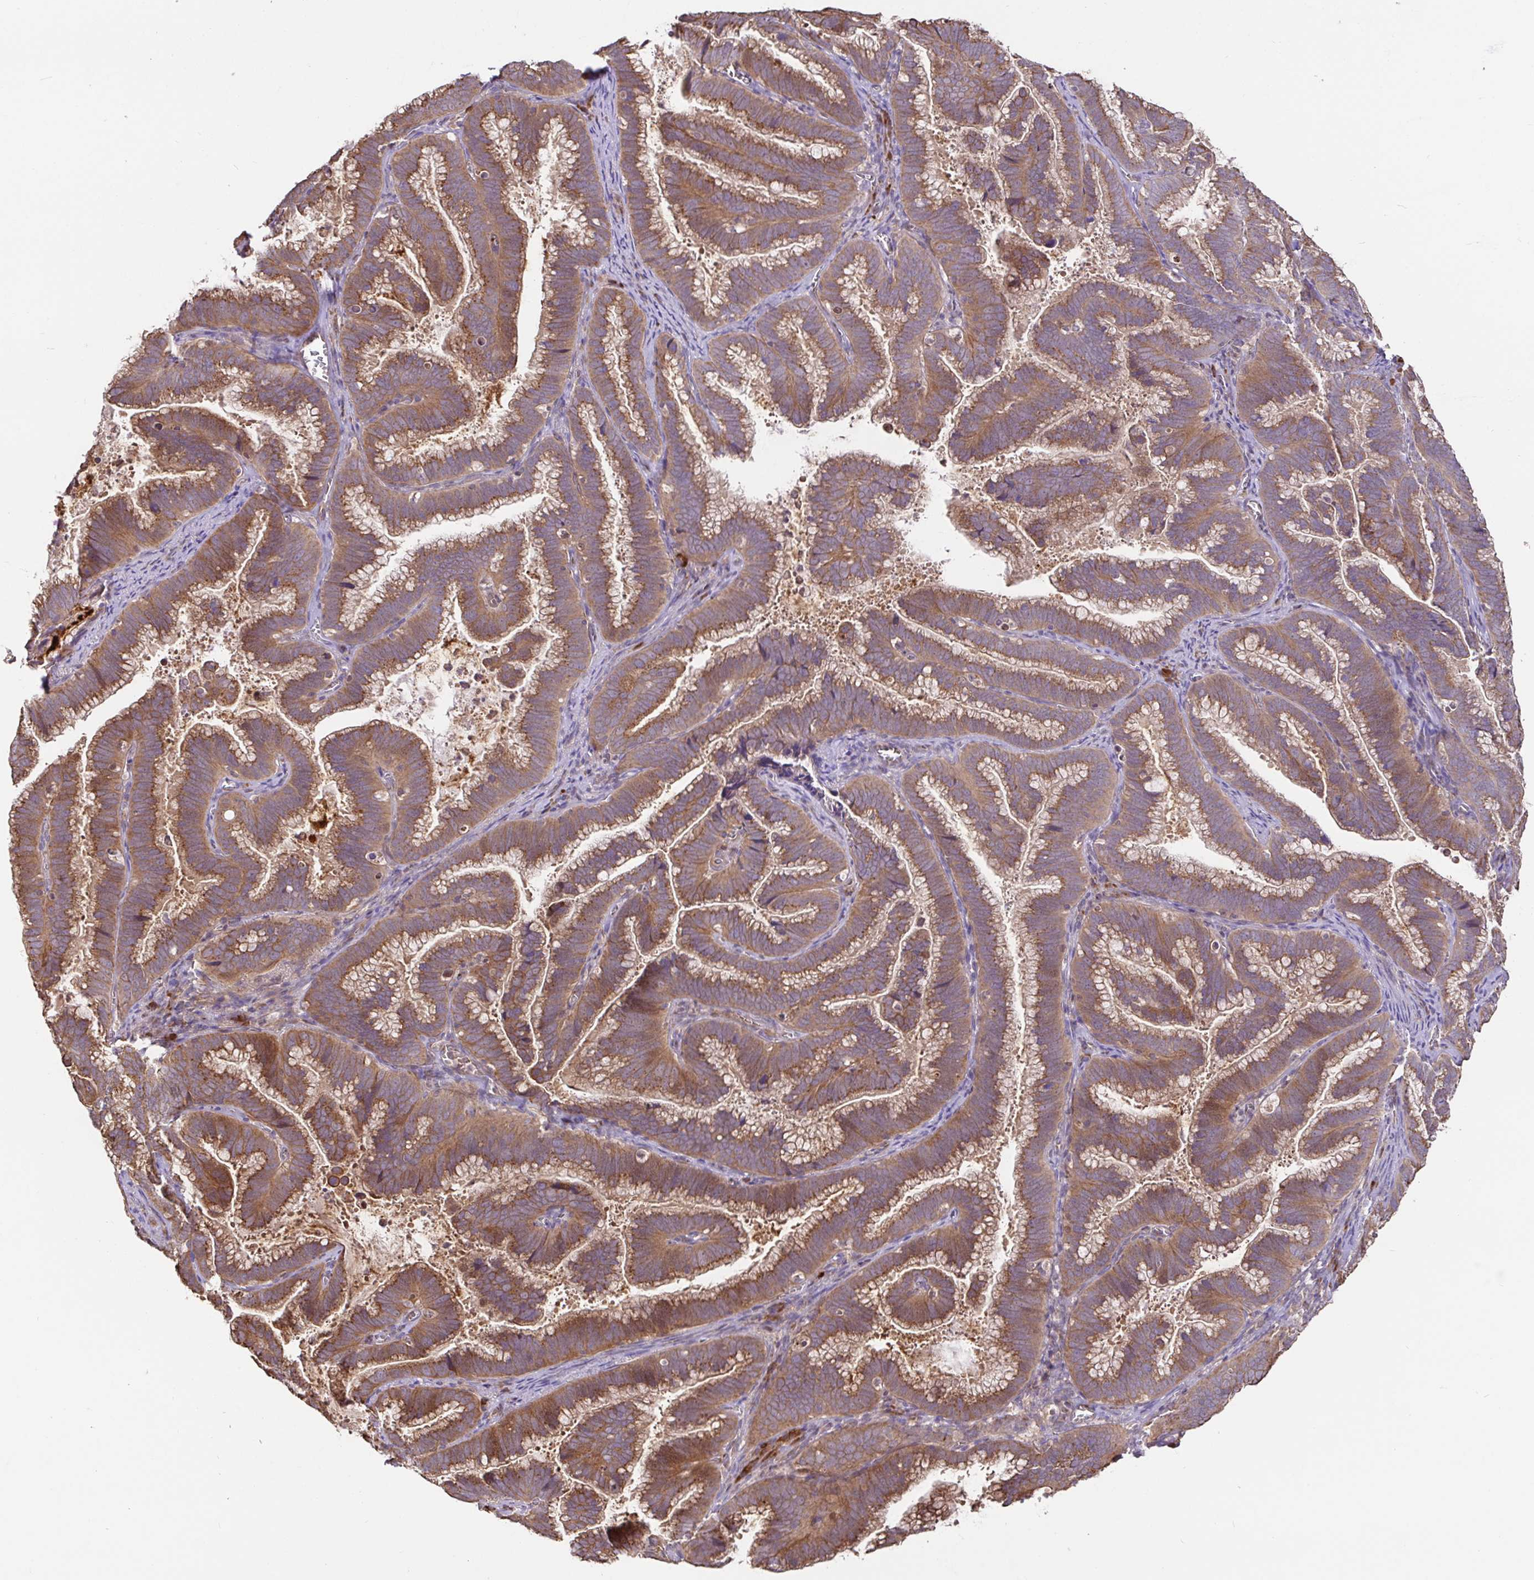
{"staining": {"intensity": "strong", "quantity": ">75%", "location": "cytoplasmic/membranous"}, "tissue": "cervical cancer", "cell_type": "Tumor cells", "image_type": "cancer", "snomed": [{"axis": "morphology", "description": "Adenocarcinoma, NOS"}, {"axis": "topography", "description": "Cervix"}], "caption": "IHC image of human adenocarcinoma (cervical) stained for a protein (brown), which exhibits high levels of strong cytoplasmic/membranous positivity in about >75% of tumor cells.", "gene": "ELP1", "patient": {"sex": "female", "age": 61}}